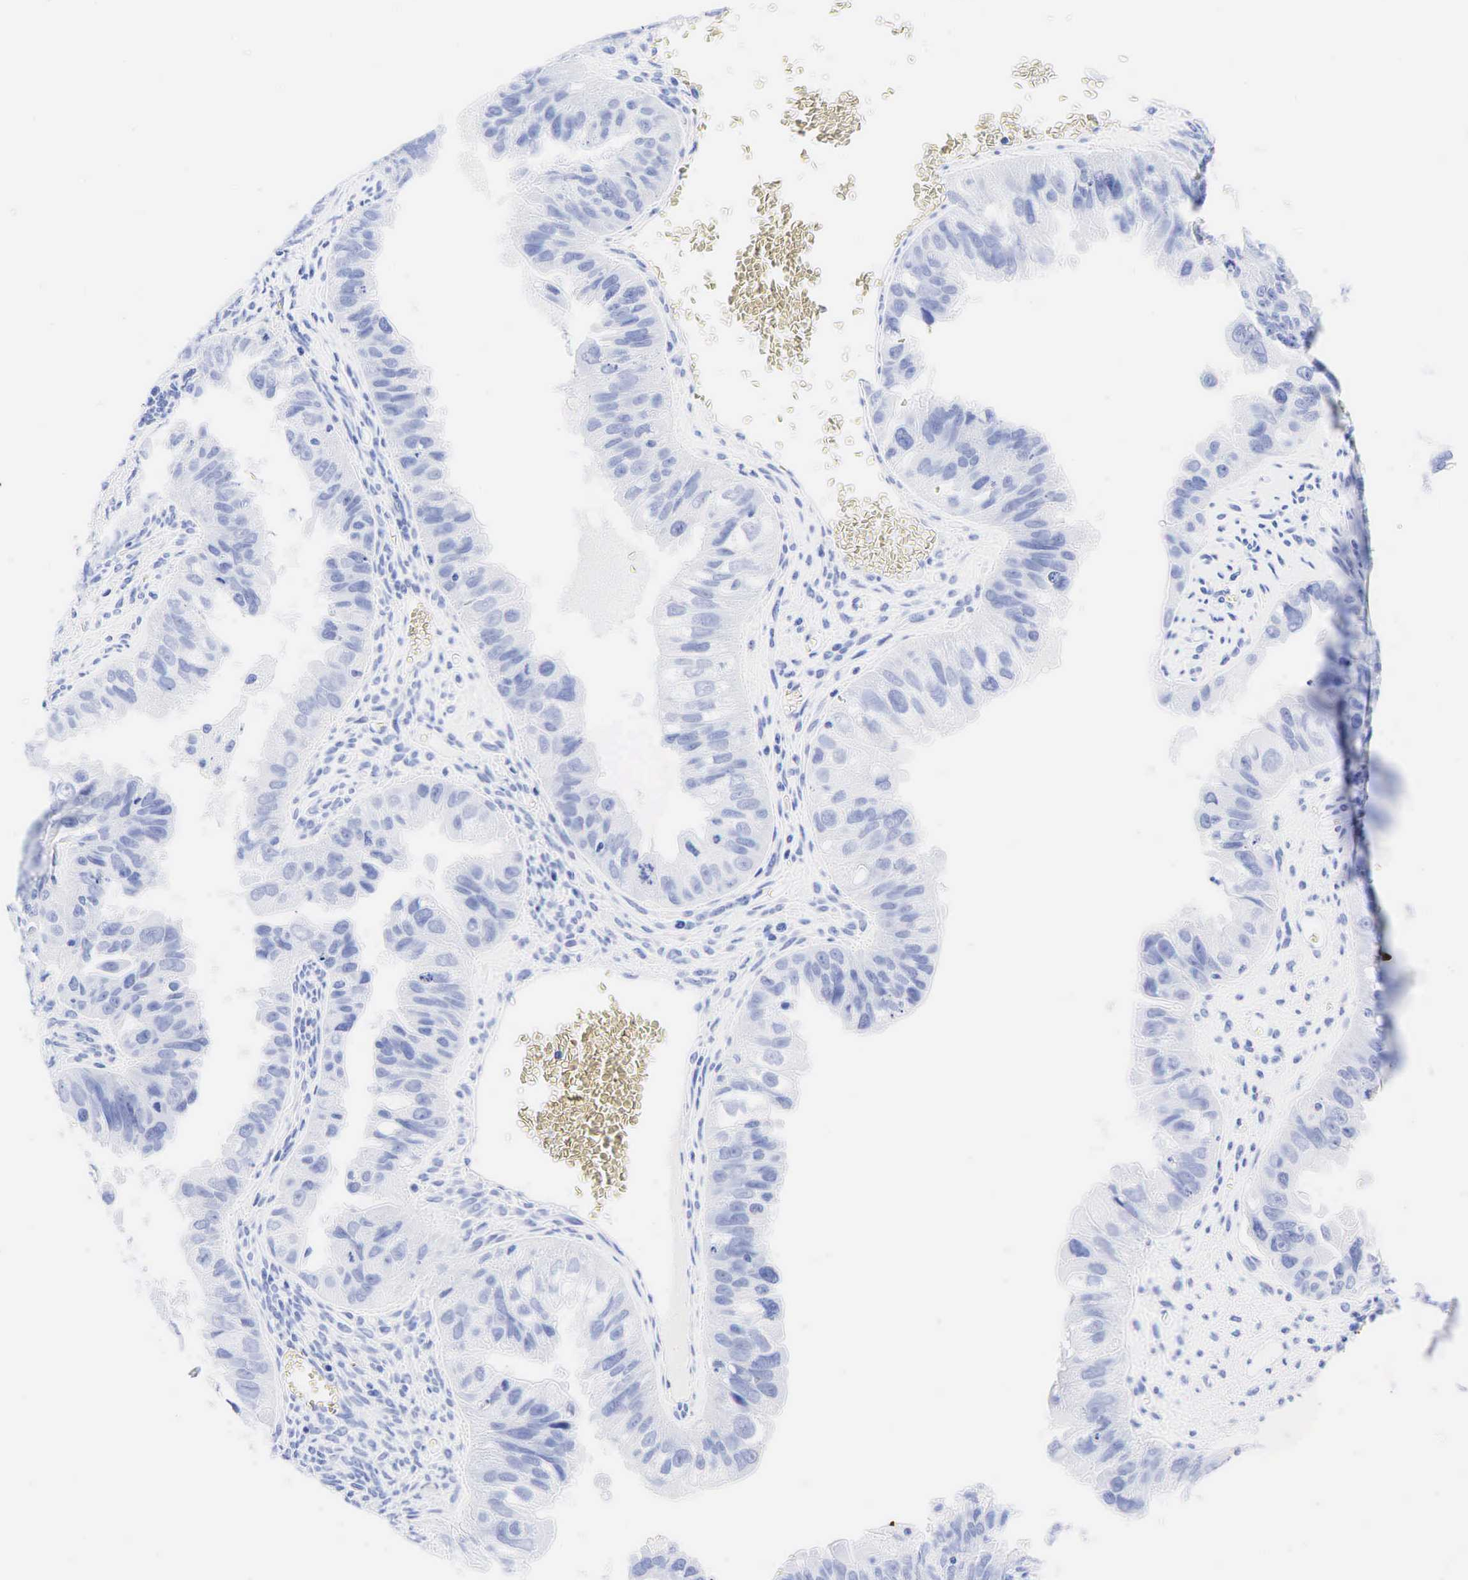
{"staining": {"intensity": "negative", "quantity": "none", "location": "none"}, "tissue": "ovarian cancer", "cell_type": "Tumor cells", "image_type": "cancer", "snomed": [{"axis": "morphology", "description": "Carcinoma, endometroid"}, {"axis": "topography", "description": "Ovary"}], "caption": "An image of human ovarian endometroid carcinoma is negative for staining in tumor cells.", "gene": "CEACAM5", "patient": {"sex": "female", "age": 85}}